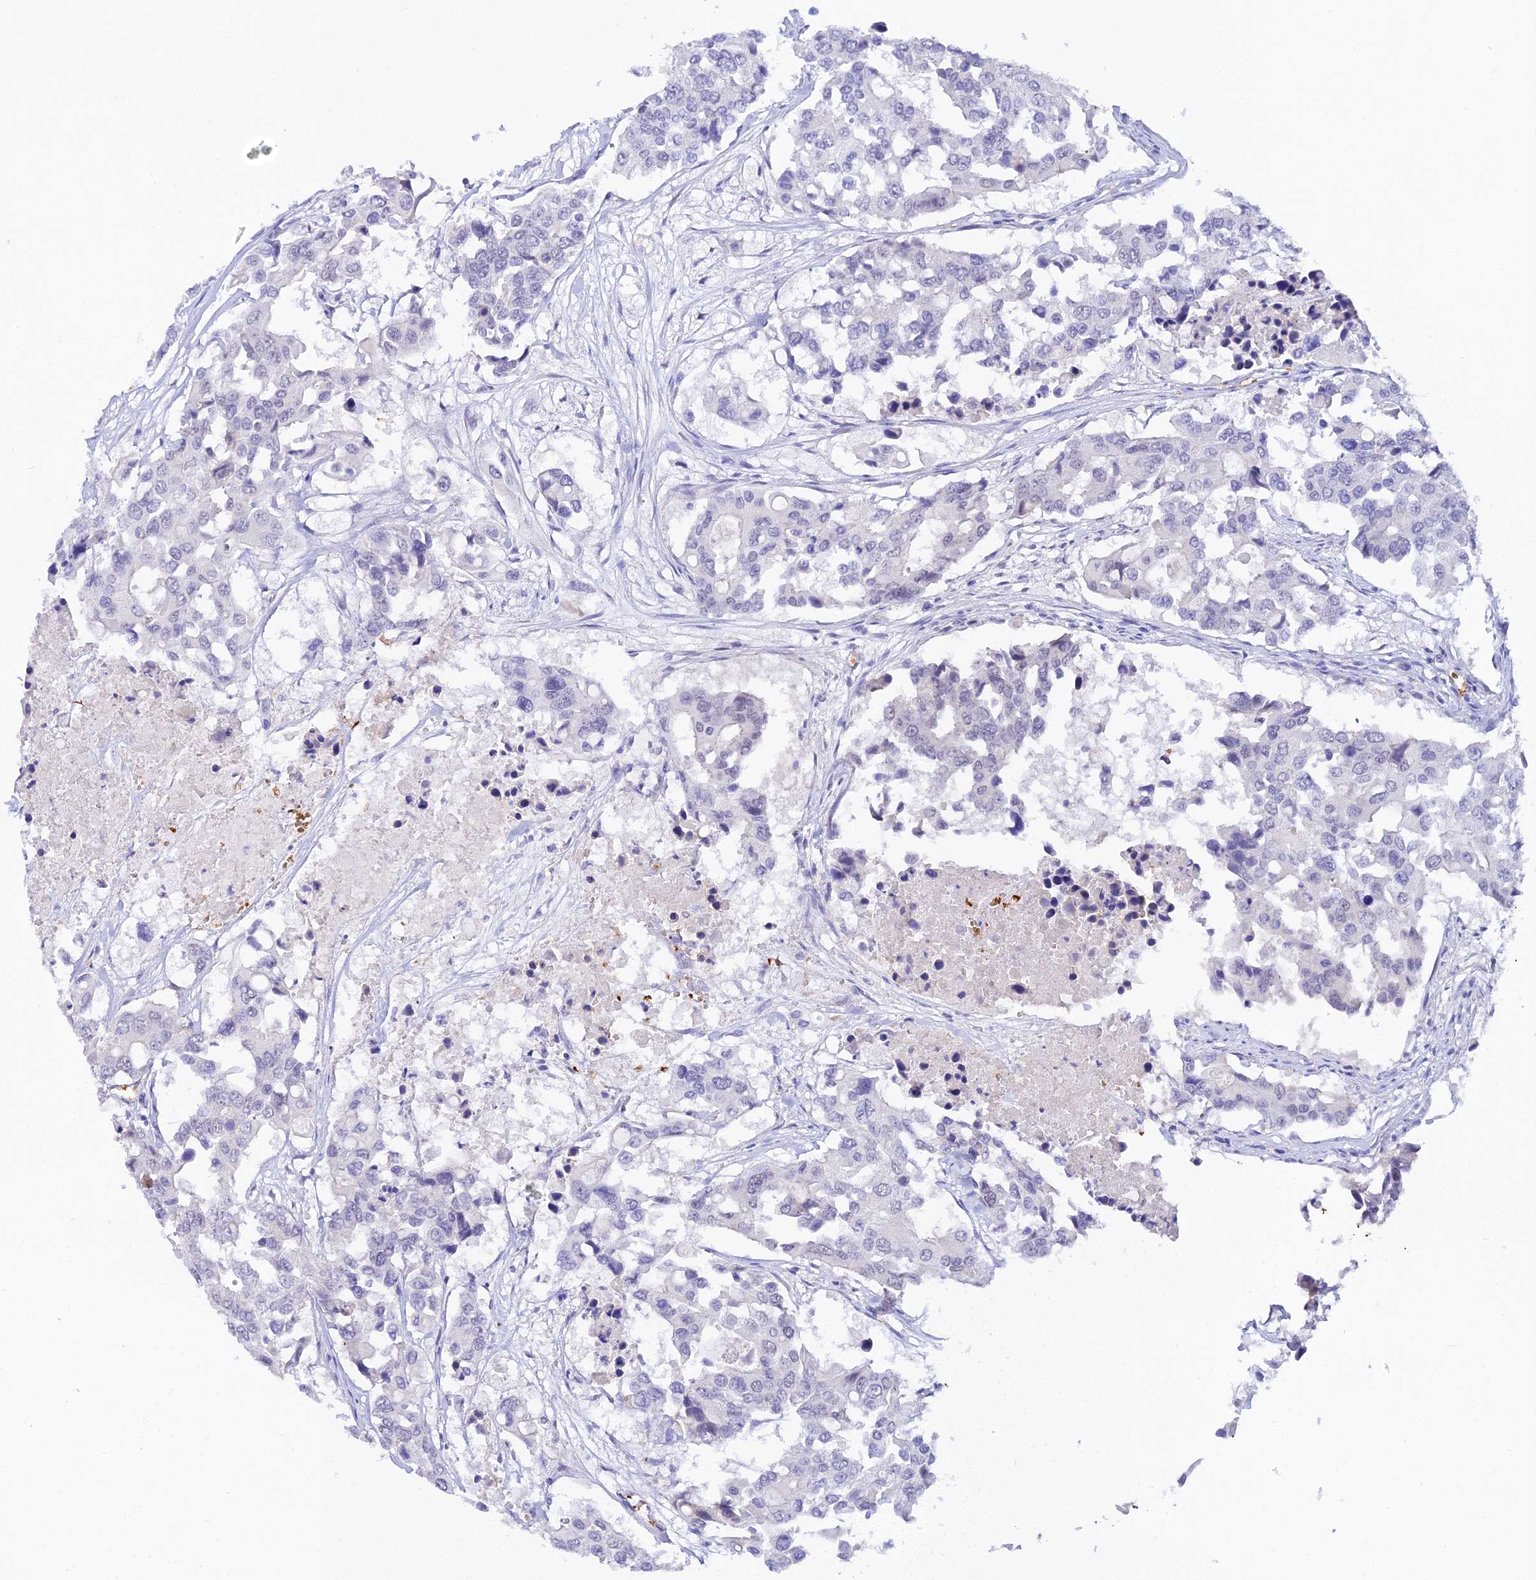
{"staining": {"intensity": "negative", "quantity": "none", "location": "none"}, "tissue": "colorectal cancer", "cell_type": "Tumor cells", "image_type": "cancer", "snomed": [{"axis": "morphology", "description": "Adenocarcinoma, NOS"}, {"axis": "topography", "description": "Colon"}], "caption": "Immunohistochemical staining of adenocarcinoma (colorectal) displays no significant expression in tumor cells. (DAB immunohistochemistry, high magnification).", "gene": "CFAP45", "patient": {"sex": "male", "age": 77}}